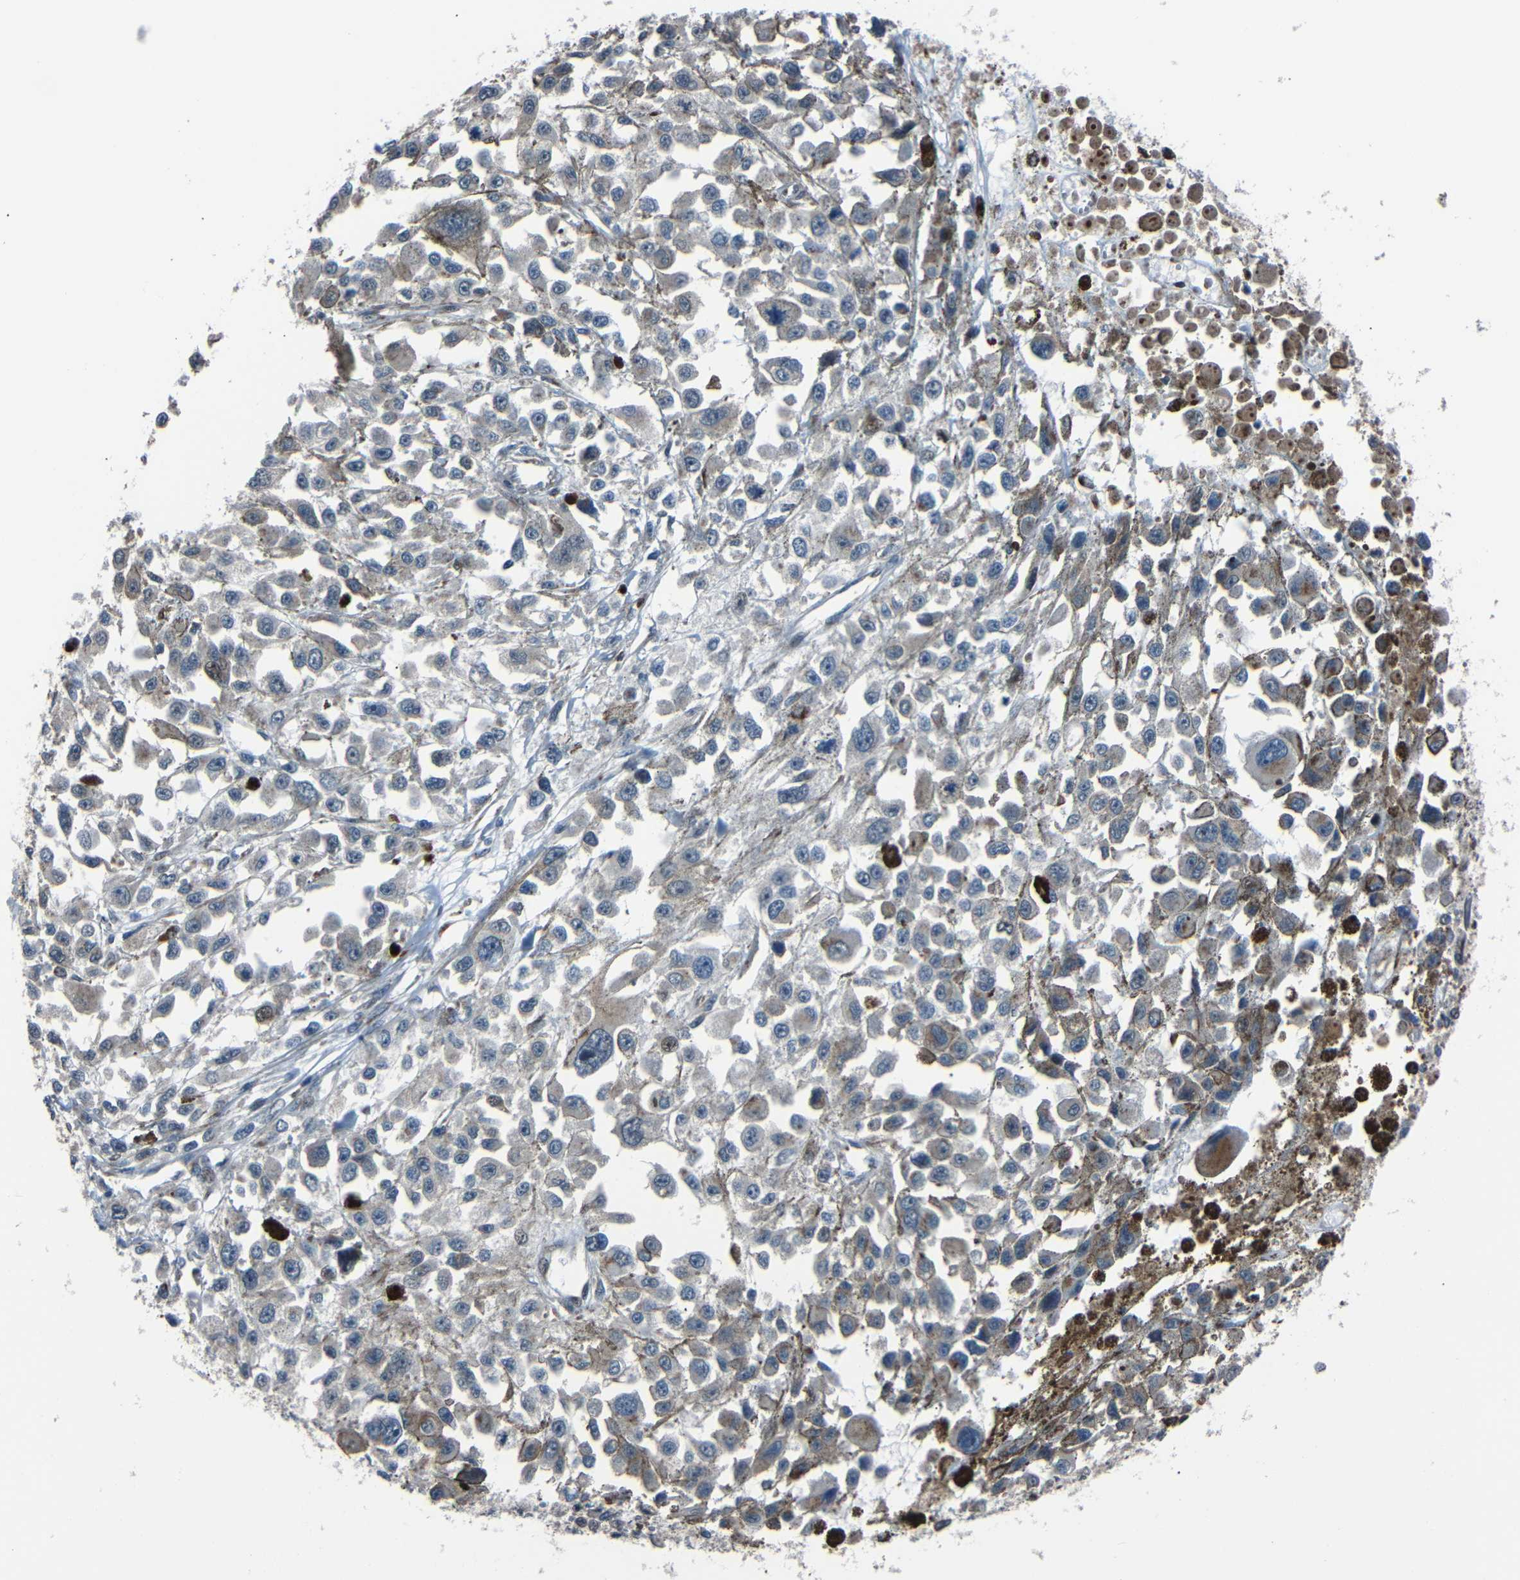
{"staining": {"intensity": "negative", "quantity": "none", "location": "none"}, "tissue": "melanoma", "cell_type": "Tumor cells", "image_type": "cancer", "snomed": [{"axis": "morphology", "description": "Malignant melanoma, Metastatic site"}, {"axis": "topography", "description": "Lymph node"}], "caption": "A micrograph of melanoma stained for a protein demonstrates no brown staining in tumor cells.", "gene": "AKAP9", "patient": {"sex": "male", "age": 59}}